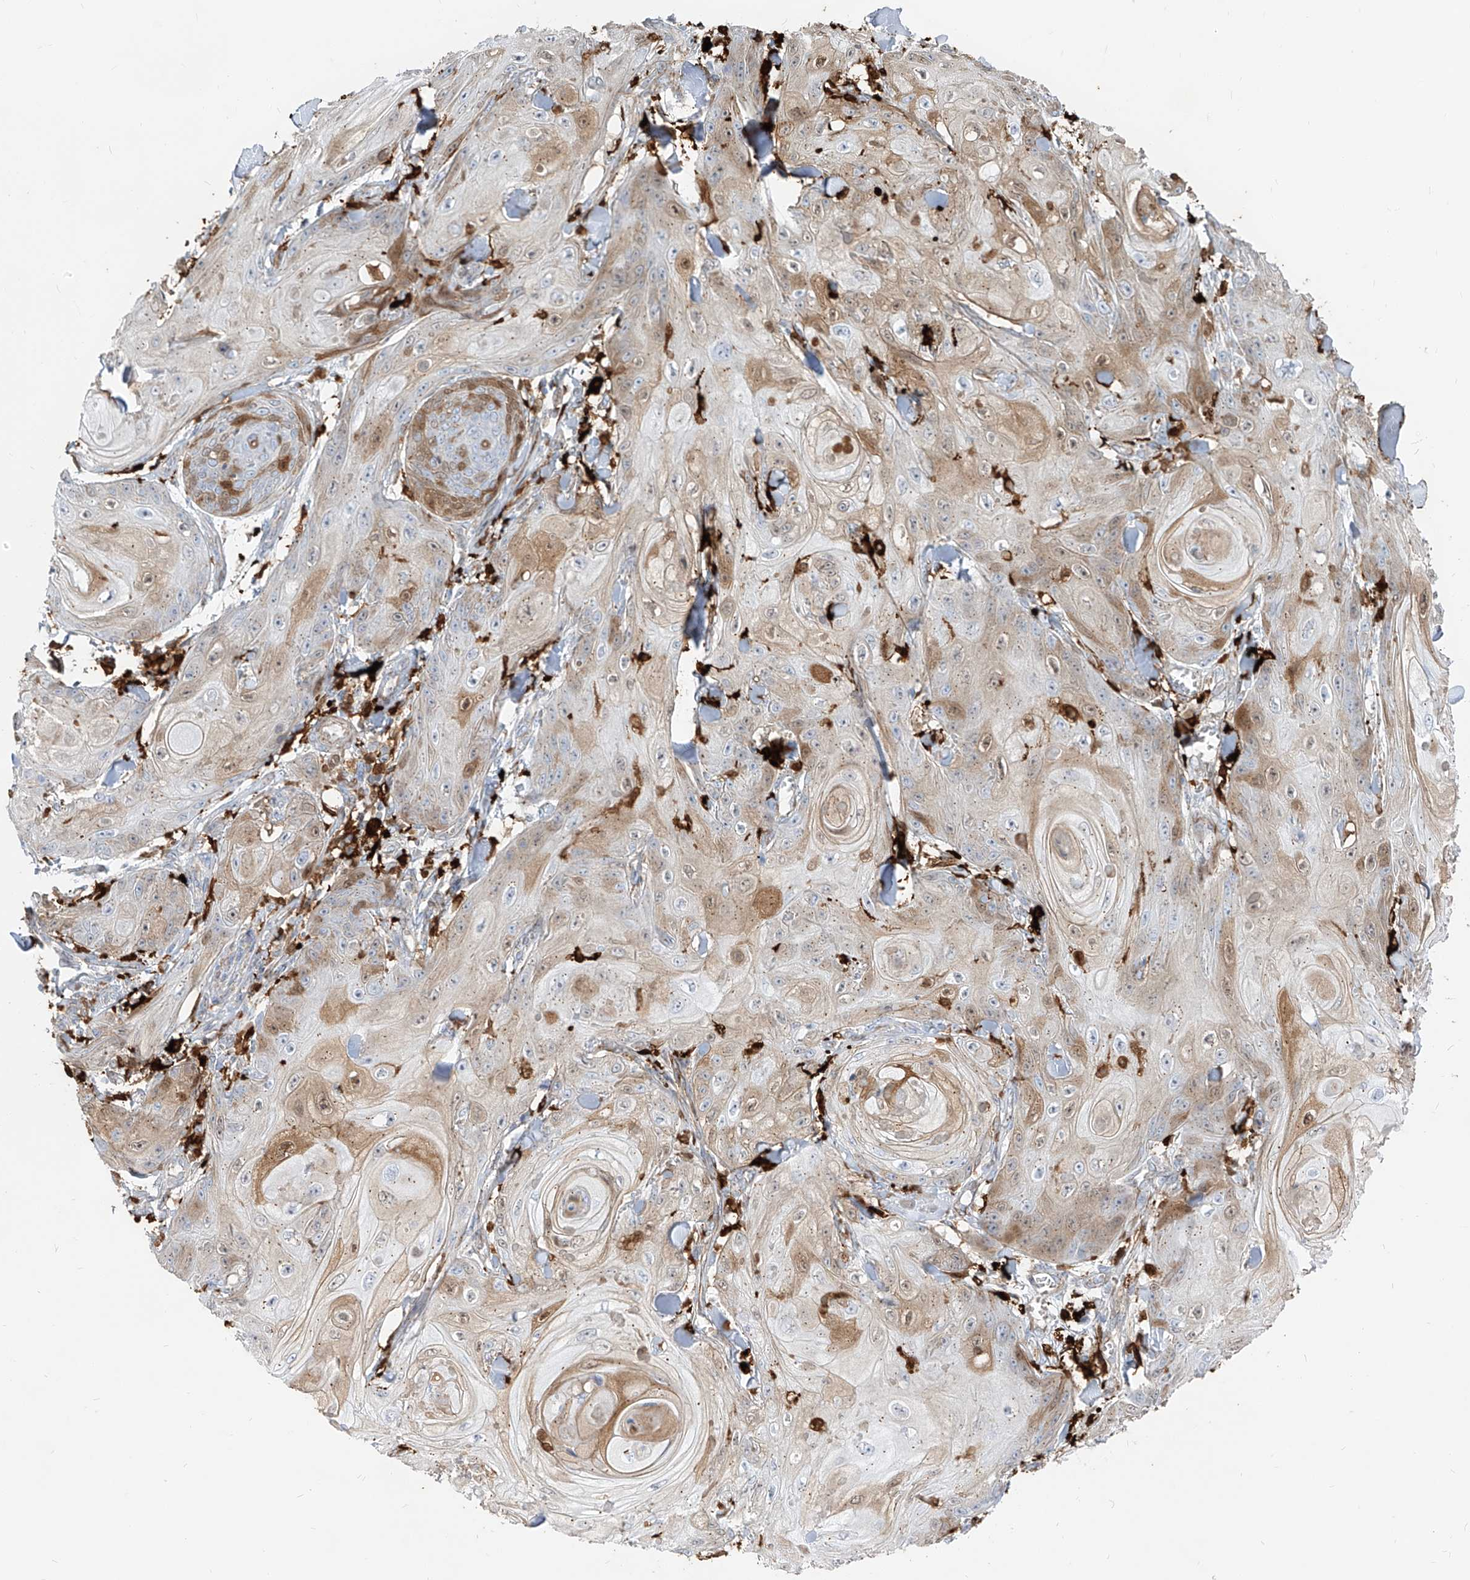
{"staining": {"intensity": "weak", "quantity": "<25%", "location": "cytoplasmic/membranous"}, "tissue": "skin cancer", "cell_type": "Tumor cells", "image_type": "cancer", "snomed": [{"axis": "morphology", "description": "Squamous cell carcinoma, NOS"}, {"axis": "topography", "description": "Skin"}], "caption": "IHC of human skin cancer (squamous cell carcinoma) demonstrates no expression in tumor cells.", "gene": "KYNU", "patient": {"sex": "male", "age": 74}}